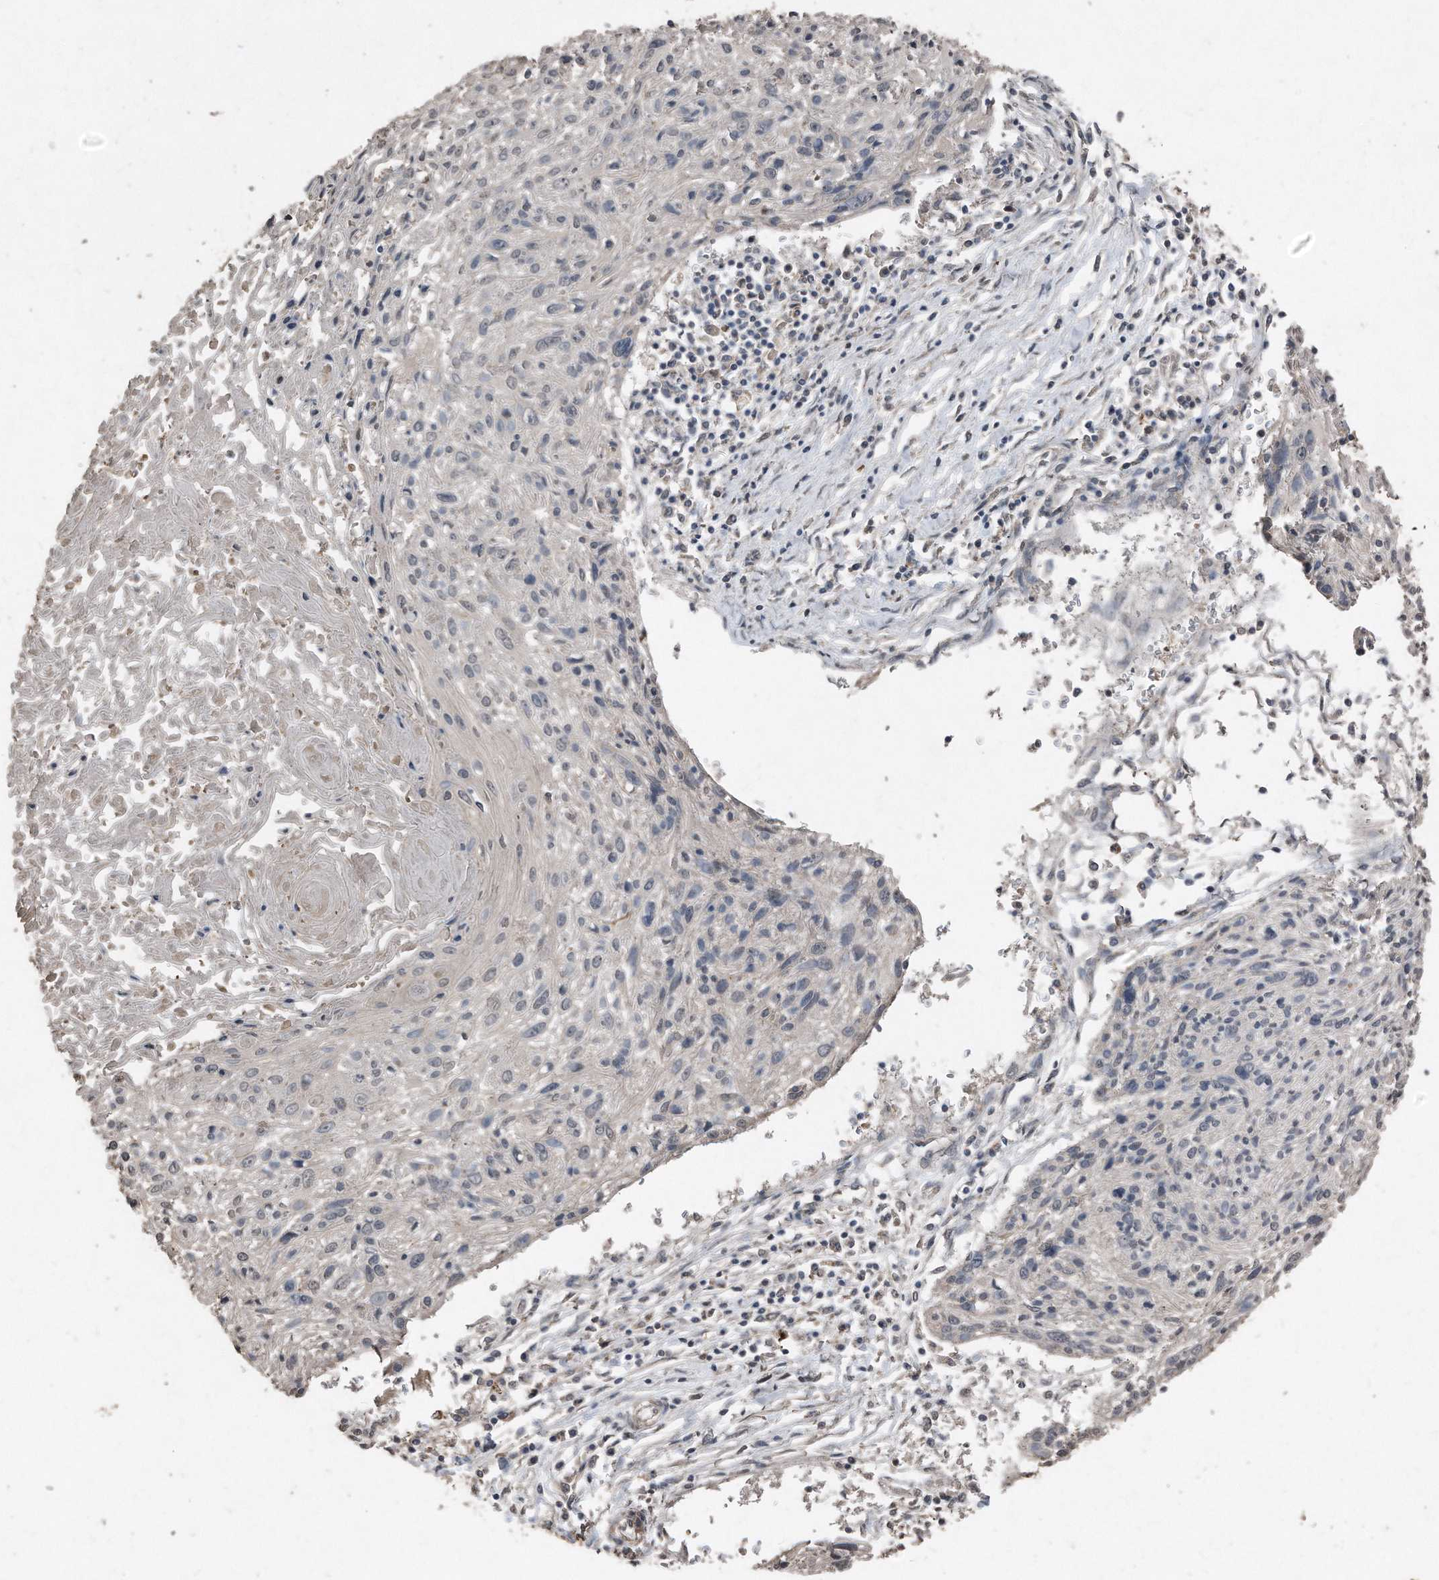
{"staining": {"intensity": "negative", "quantity": "none", "location": "none"}, "tissue": "cervical cancer", "cell_type": "Tumor cells", "image_type": "cancer", "snomed": [{"axis": "morphology", "description": "Squamous cell carcinoma, NOS"}, {"axis": "topography", "description": "Cervix"}], "caption": "IHC of squamous cell carcinoma (cervical) demonstrates no staining in tumor cells.", "gene": "ANKRD10", "patient": {"sex": "female", "age": 51}}